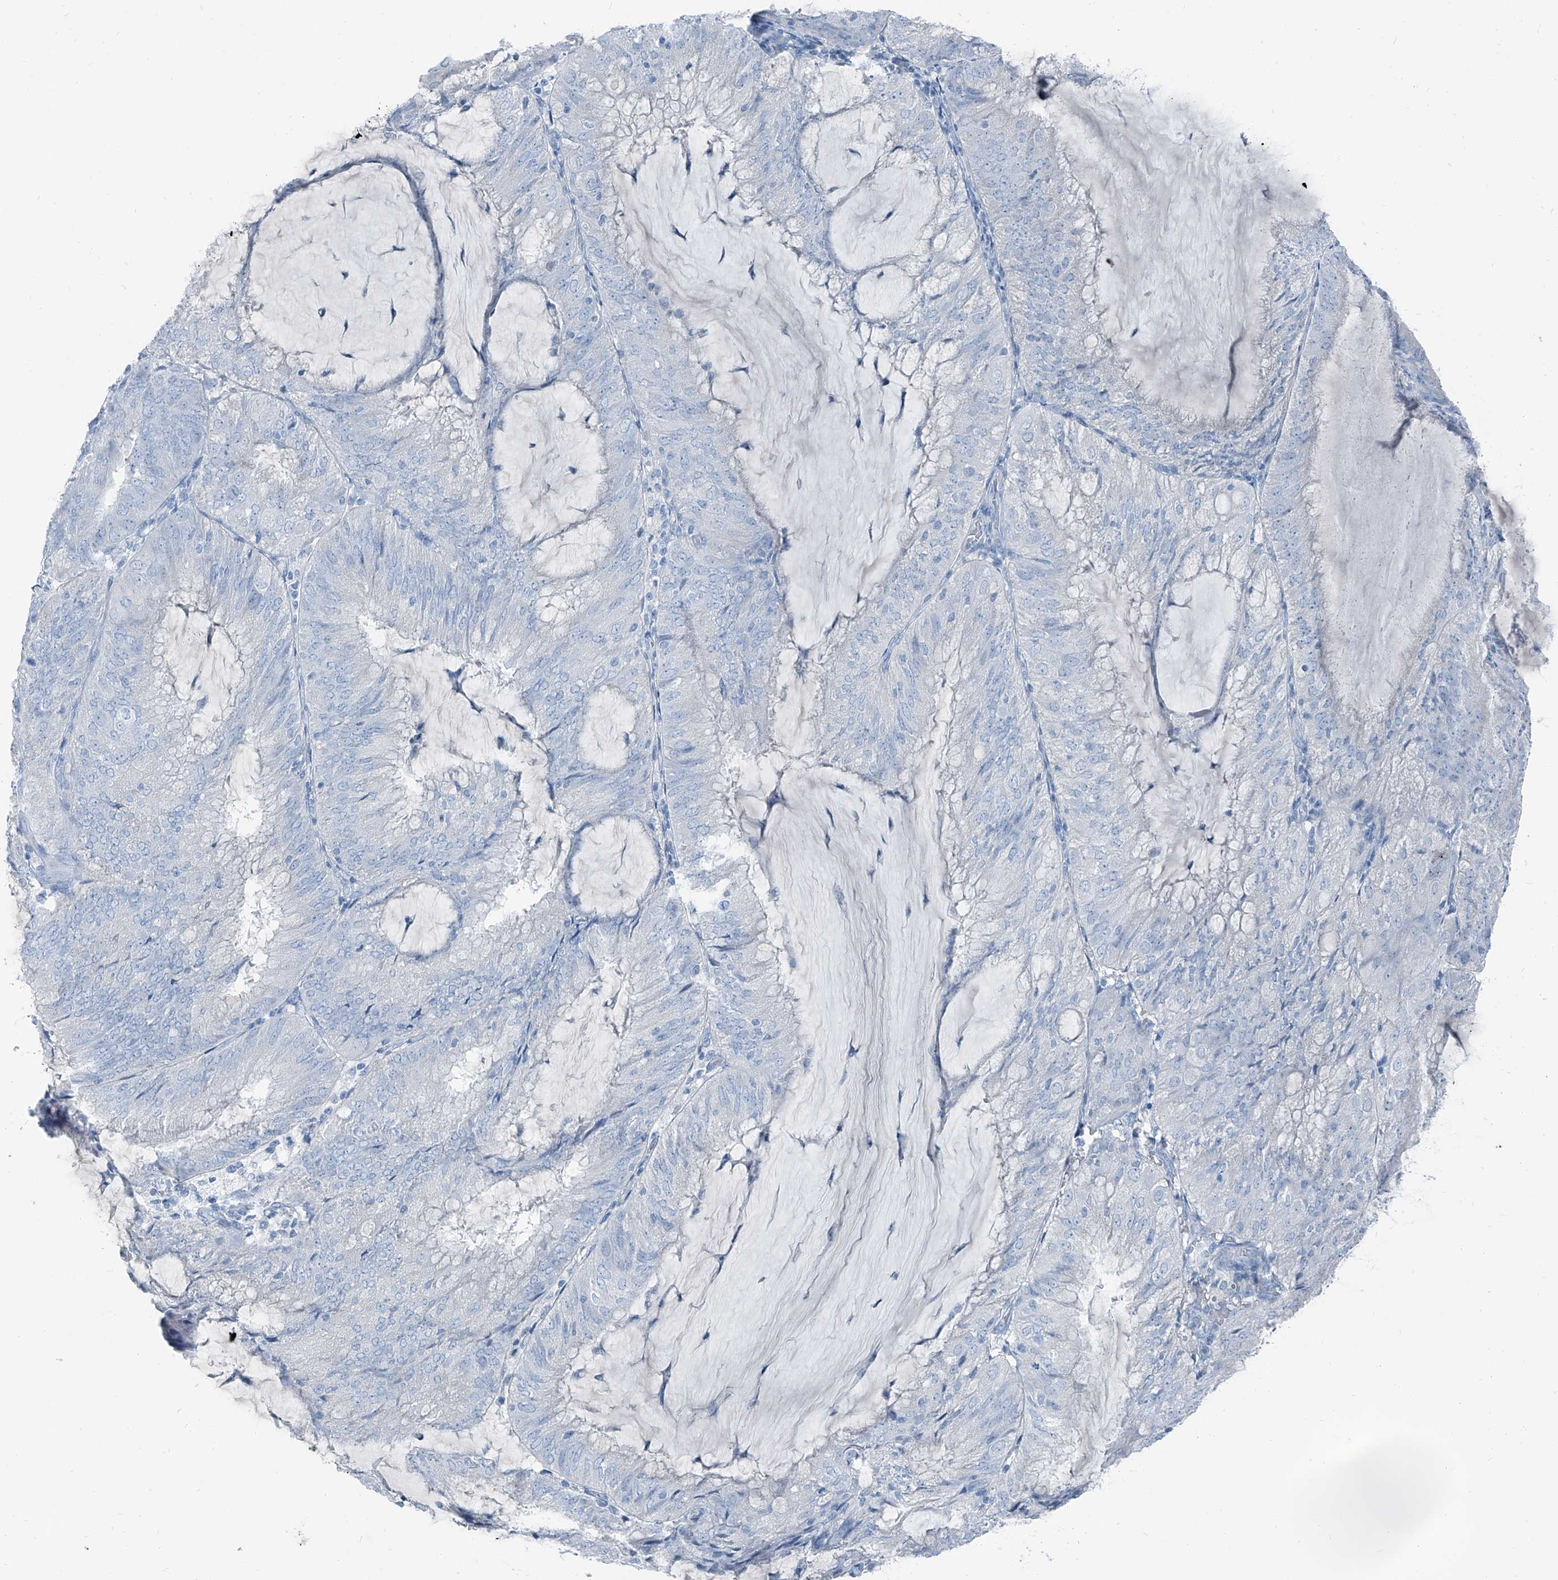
{"staining": {"intensity": "negative", "quantity": "none", "location": "none"}, "tissue": "endometrial cancer", "cell_type": "Tumor cells", "image_type": "cancer", "snomed": [{"axis": "morphology", "description": "Adenocarcinoma, NOS"}, {"axis": "topography", "description": "Endometrium"}], "caption": "This micrograph is of adenocarcinoma (endometrial) stained with IHC to label a protein in brown with the nuclei are counter-stained blue. There is no positivity in tumor cells.", "gene": "RGN", "patient": {"sex": "female", "age": 81}}